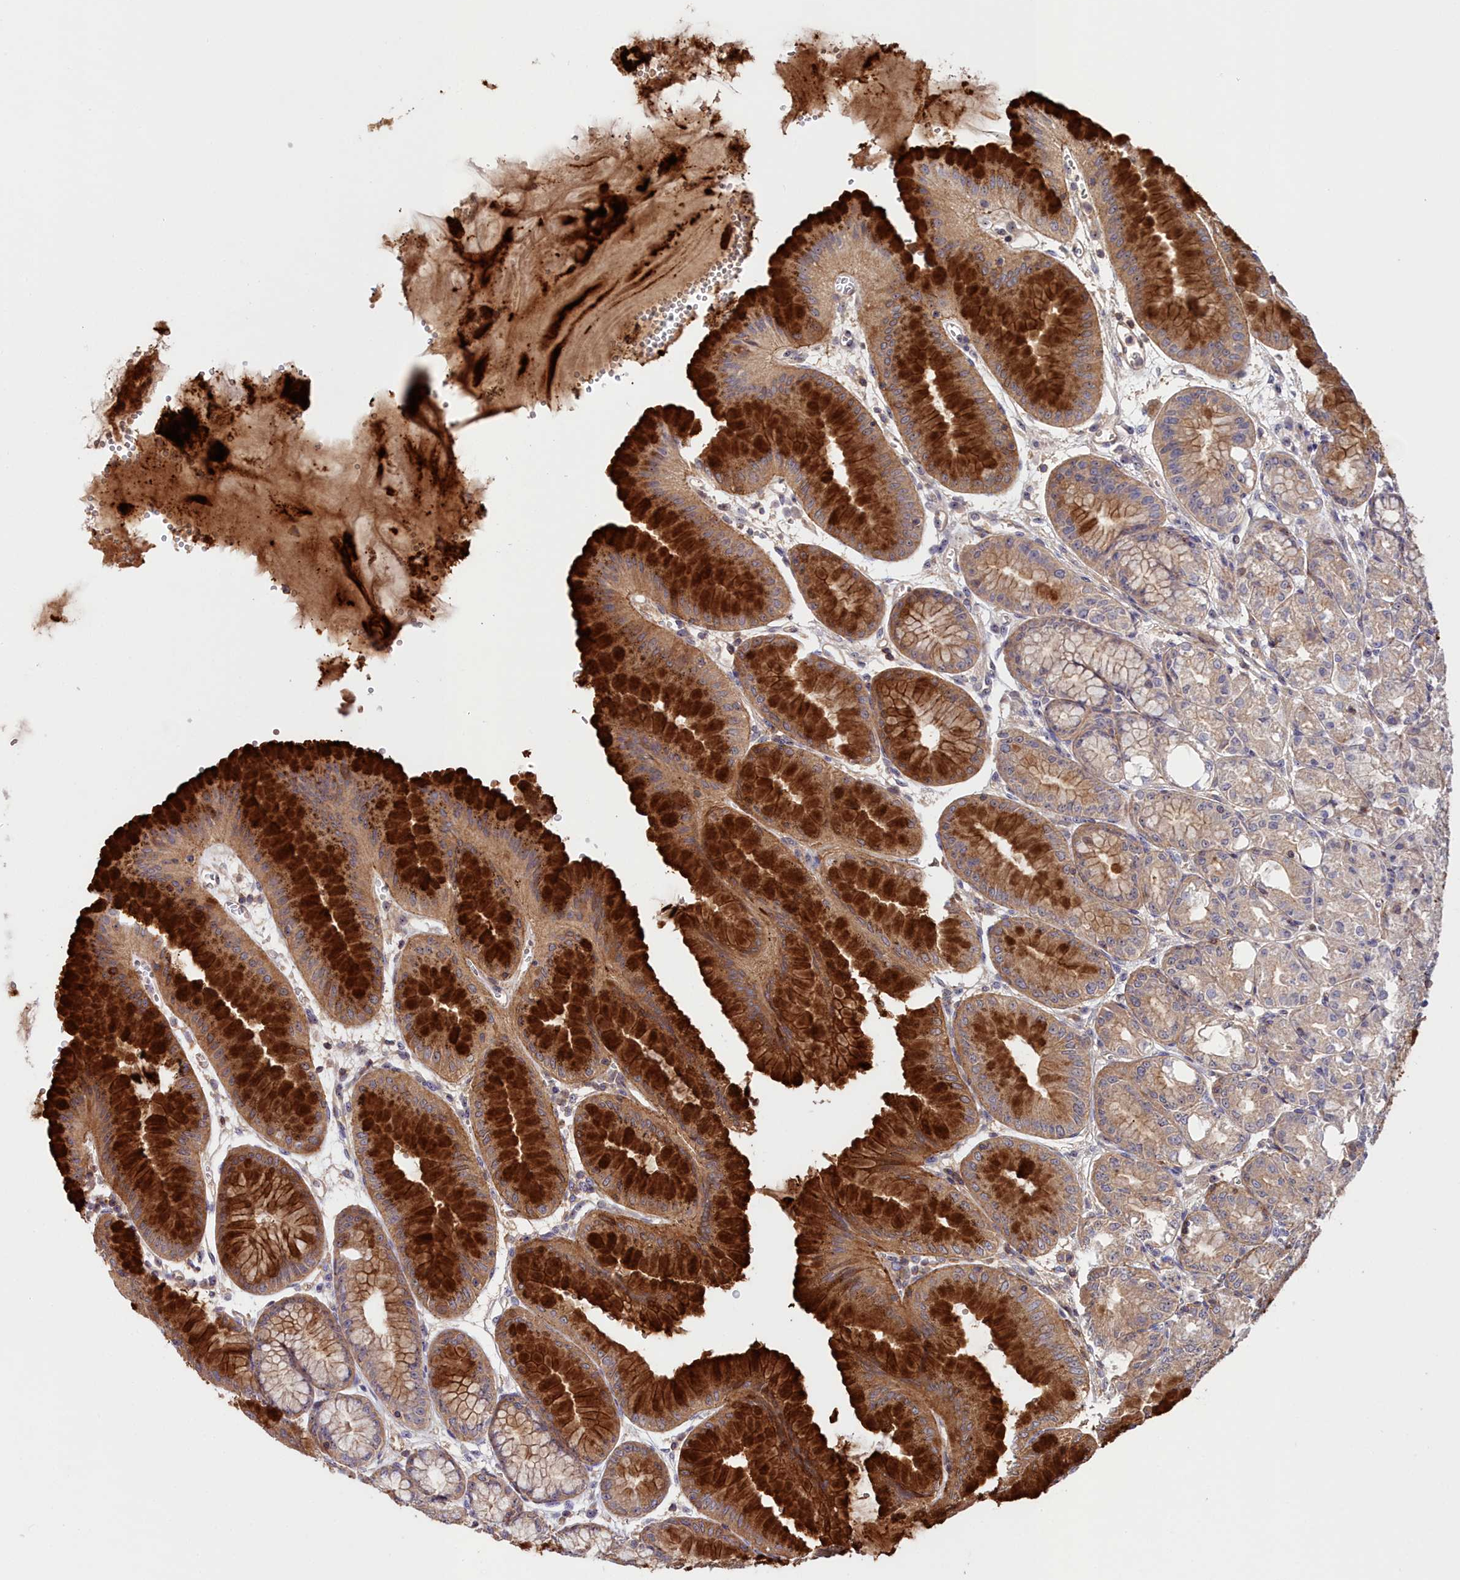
{"staining": {"intensity": "strong", "quantity": "25%-75%", "location": "cytoplasmic/membranous"}, "tissue": "stomach", "cell_type": "Glandular cells", "image_type": "normal", "snomed": [{"axis": "morphology", "description": "Normal tissue, NOS"}, {"axis": "topography", "description": "Stomach, lower"}], "caption": "About 25%-75% of glandular cells in unremarkable human stomach show strong cytoplasmic/membranous protein staining as visualized by brown immunohistochemical staining.", "gene": "NEURL4", "patient": {"sex": "male", "age": 71}}